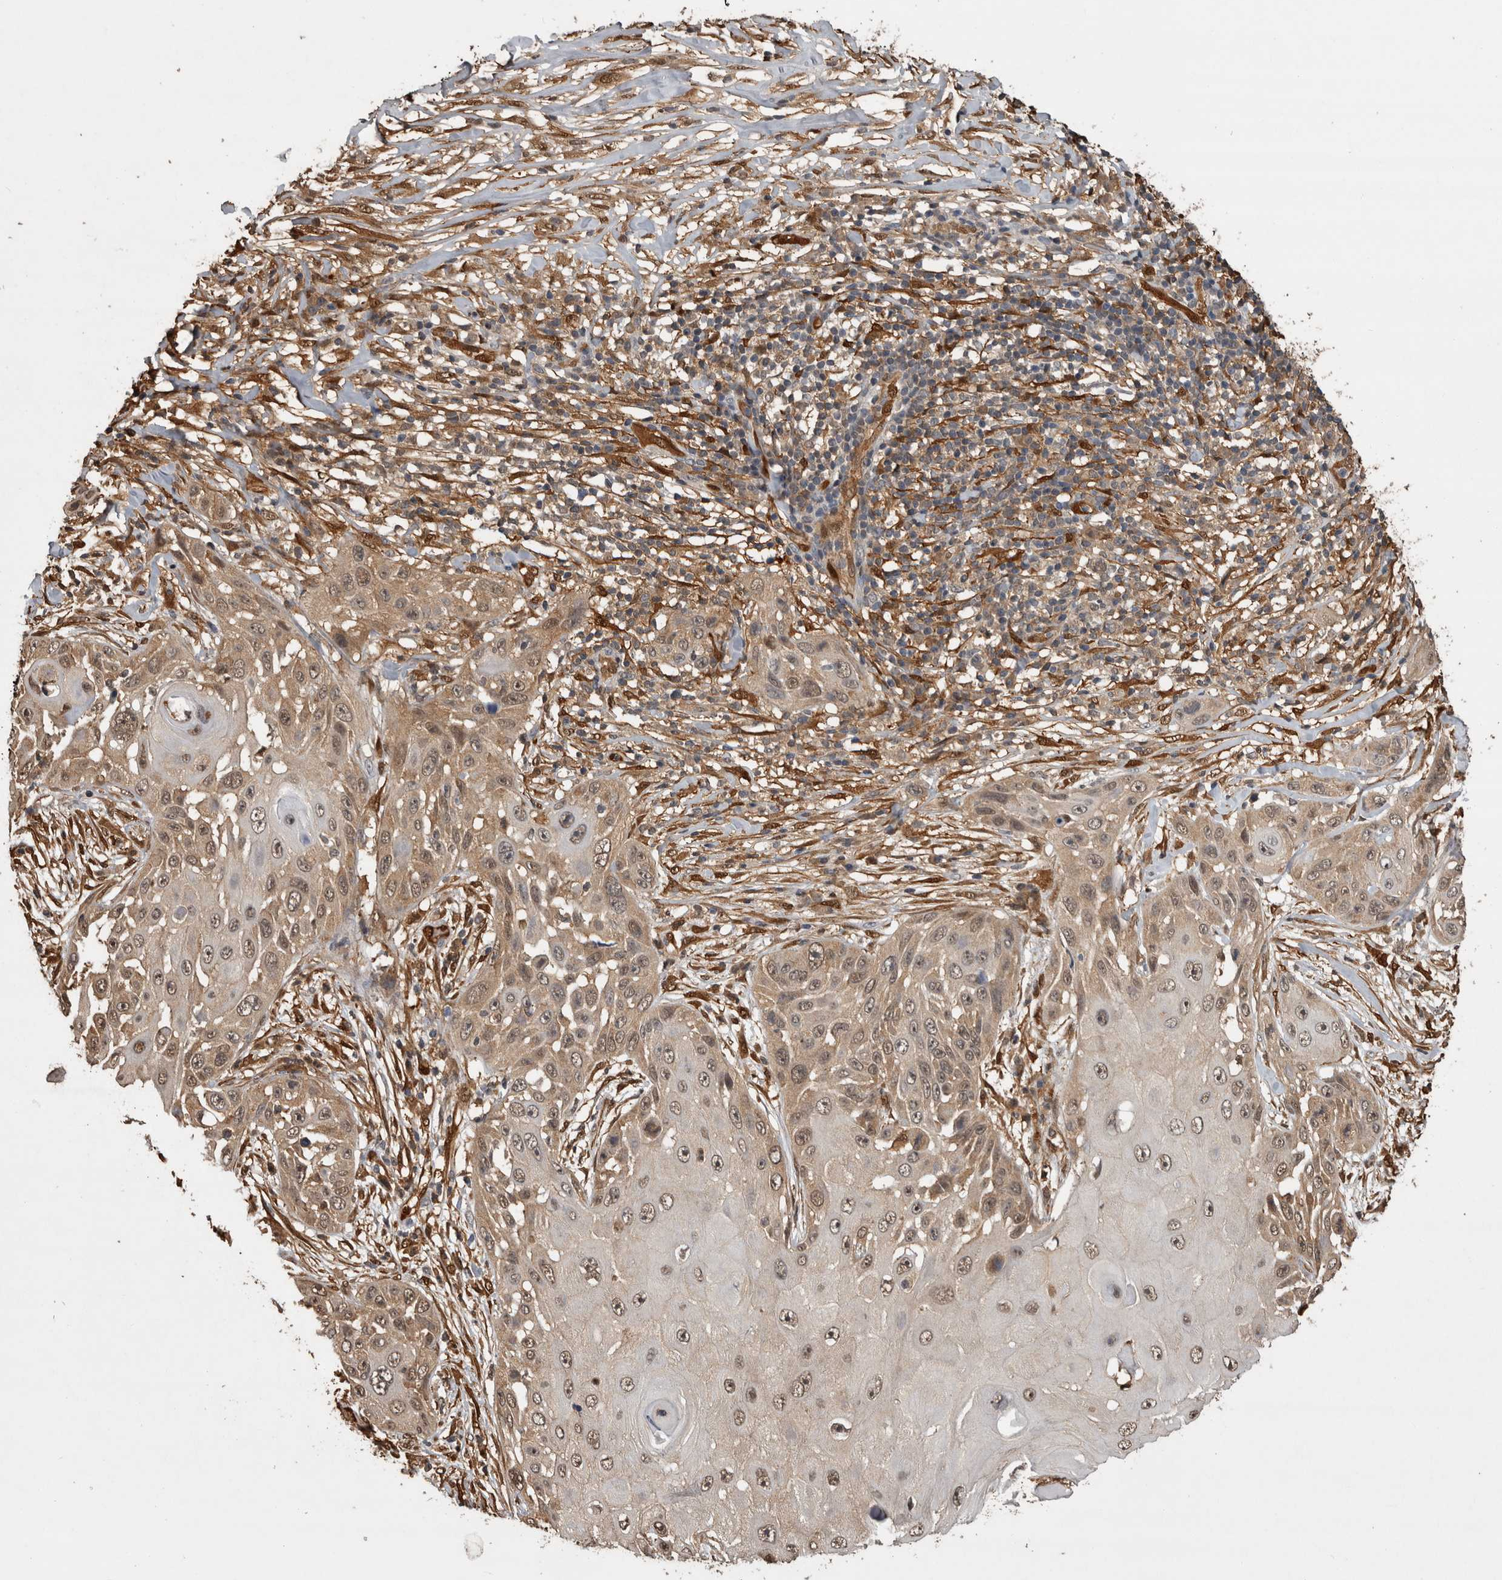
{"staining": {"intensity": "weak", "quantity": ">75%", "location": "cytoplasmic/membranous,nuclear"}, "tissue": "skin cancer", "cell_type": "Tumor cells", "image_type": "cancer", "snomed": [{"axis": "morphology", "description": "Squamous cell carcinoma, NOS"}, {"axis": "topography", "description": "Skin"}], "caption": "Skin cancer stained with a brown dye reveals weak cytoplasmic/membranous and nuclear positive staining in approximately >75% of tumor cells.", "gene": "LXN", "patient": {"sex": "female", "age": 44}}